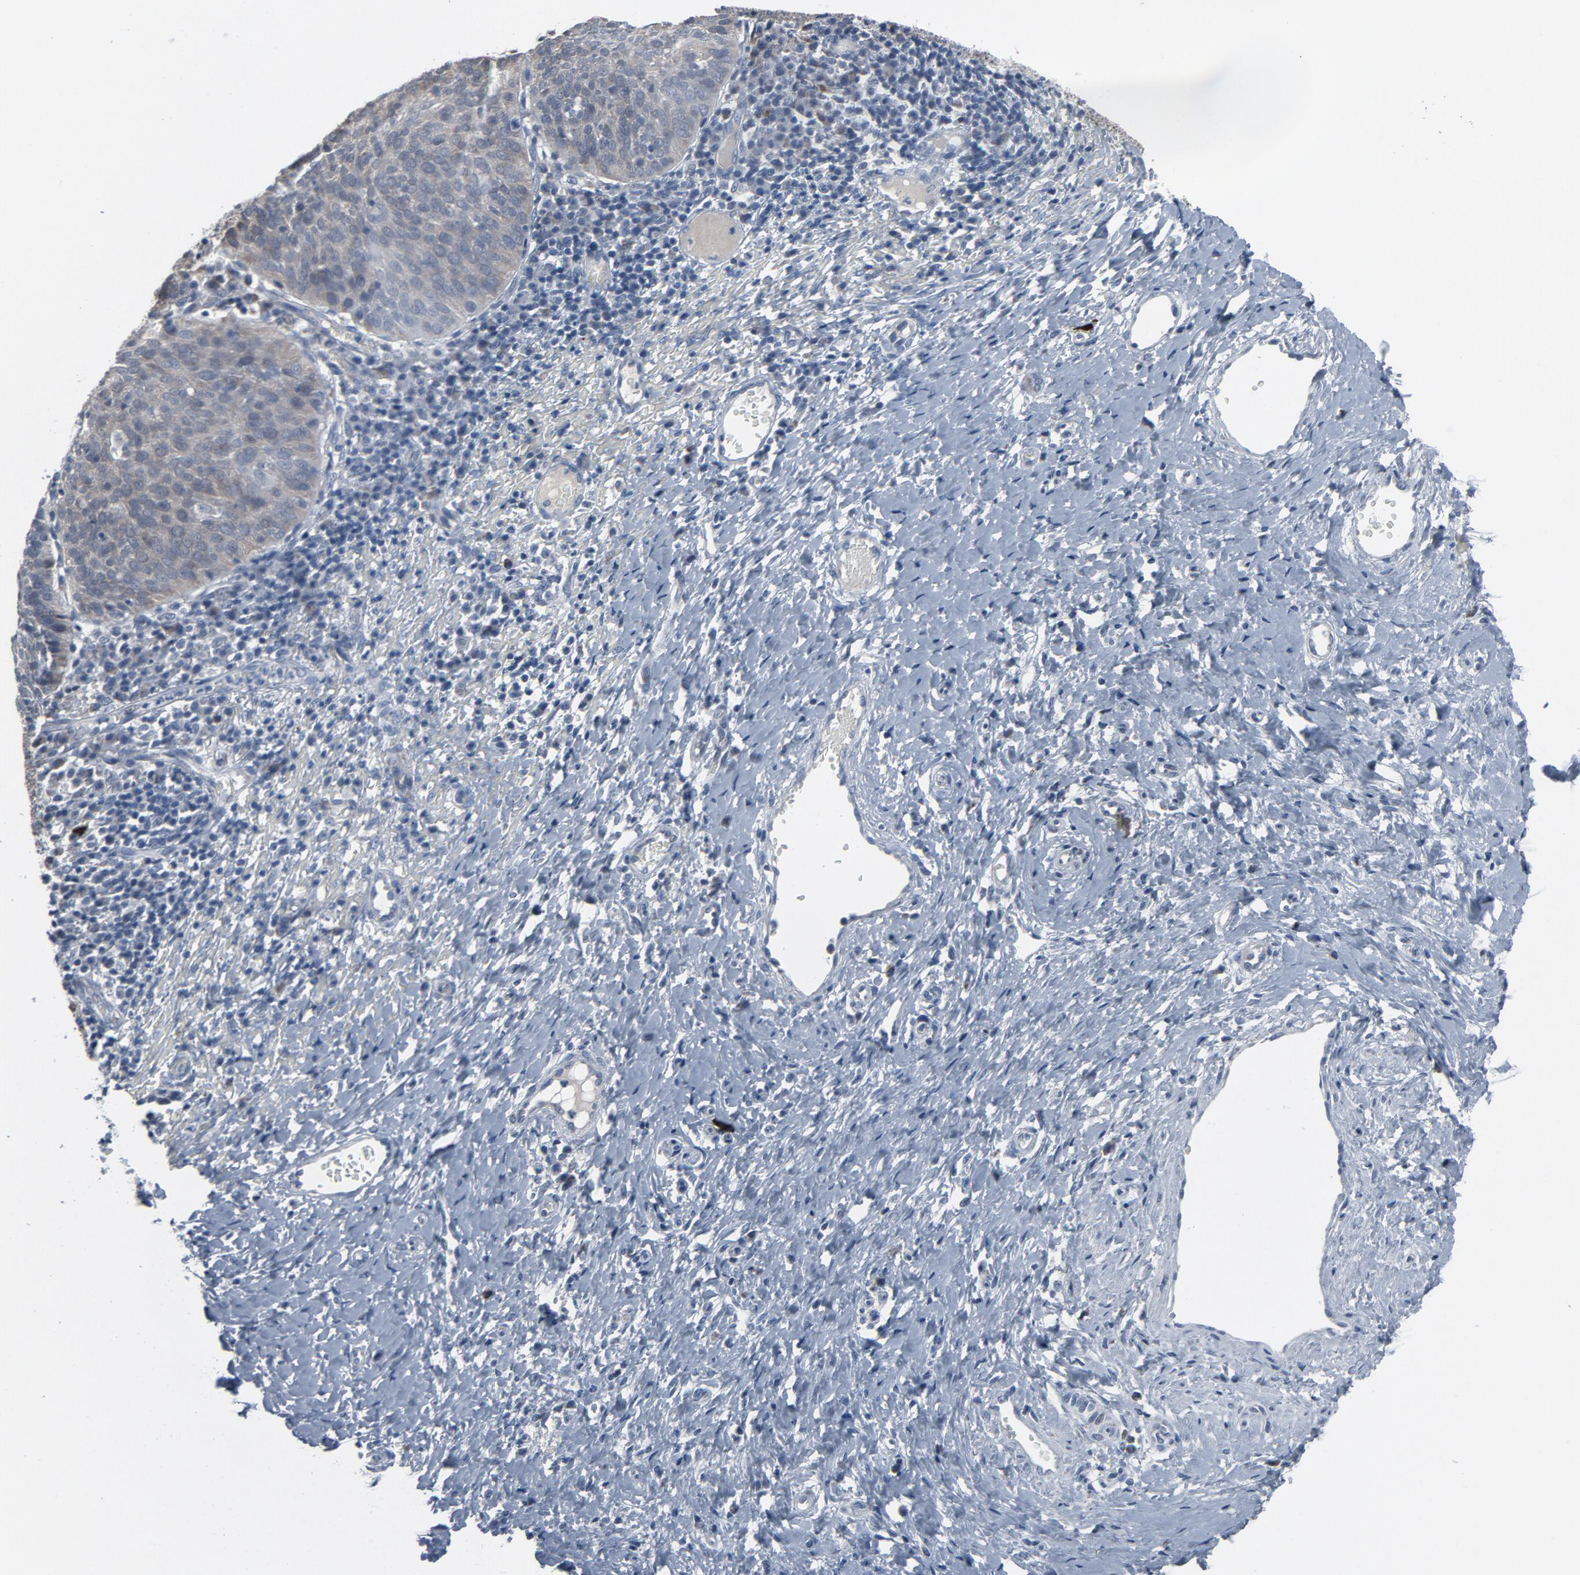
{"staining": {"intensity": "negative", "quantity": "none", "location": "none"}, "tissue": "cervical cancer", "cell_type": "Tumor cells", "image_type": "cancer", "snomed": [{"axis": "morphology", "description": "Normal tissue, NOS"}, {"axis": "morphology", "description": "Squamous cell carcinoma, NOS"}, {"axis": "topography", "description": "Cervix"}], "caption": "The IHC photomicrograph has no significant positivity in tumor cells of cervical squamous cell carcinoma tissue.", "gene": "GPX2", "patient": {"sex": "female", "age": 39}}